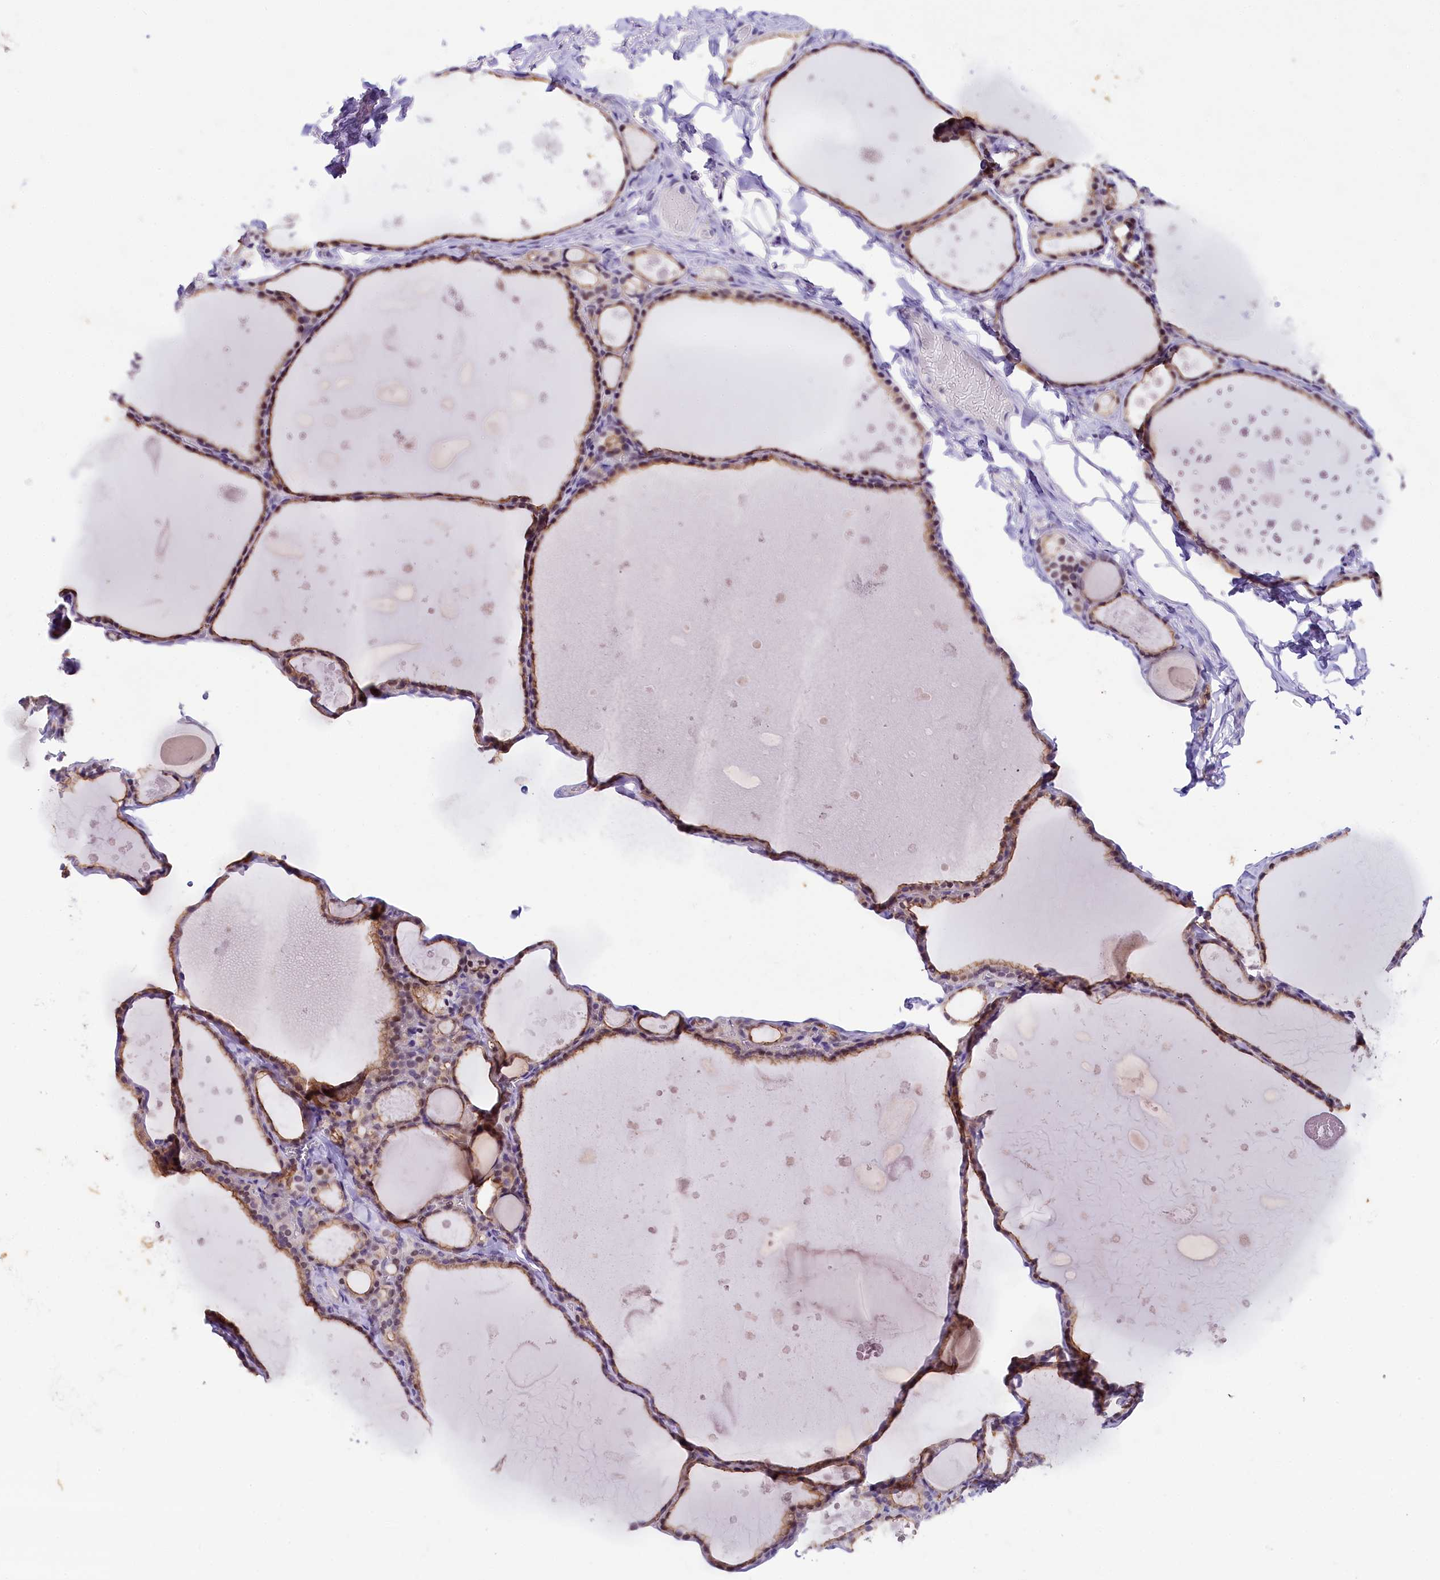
{"staining": {"intensity": "moderate", "quantity": "25%-75%", "location": "cytoplasmic/membranous,nuclear"}, "tissue": "thyroid gland", "cell_type": "Glandular cells", "image_type": "normal", "snomed": [{"axis": "morphology", "description": "Normal tissue, NOS"}, {"axis": "topography", "description": "Thyroid gland"}], "caption": "Thyroid gland stained with DAB immunohistochemistry exhibits medium levels of moderate cytoplasmic/membranous,nuclear positivity in about 25%-75% of glandular cells.", "gene": "OSGEP", "patient": {"sex": "male", "age": 56}}